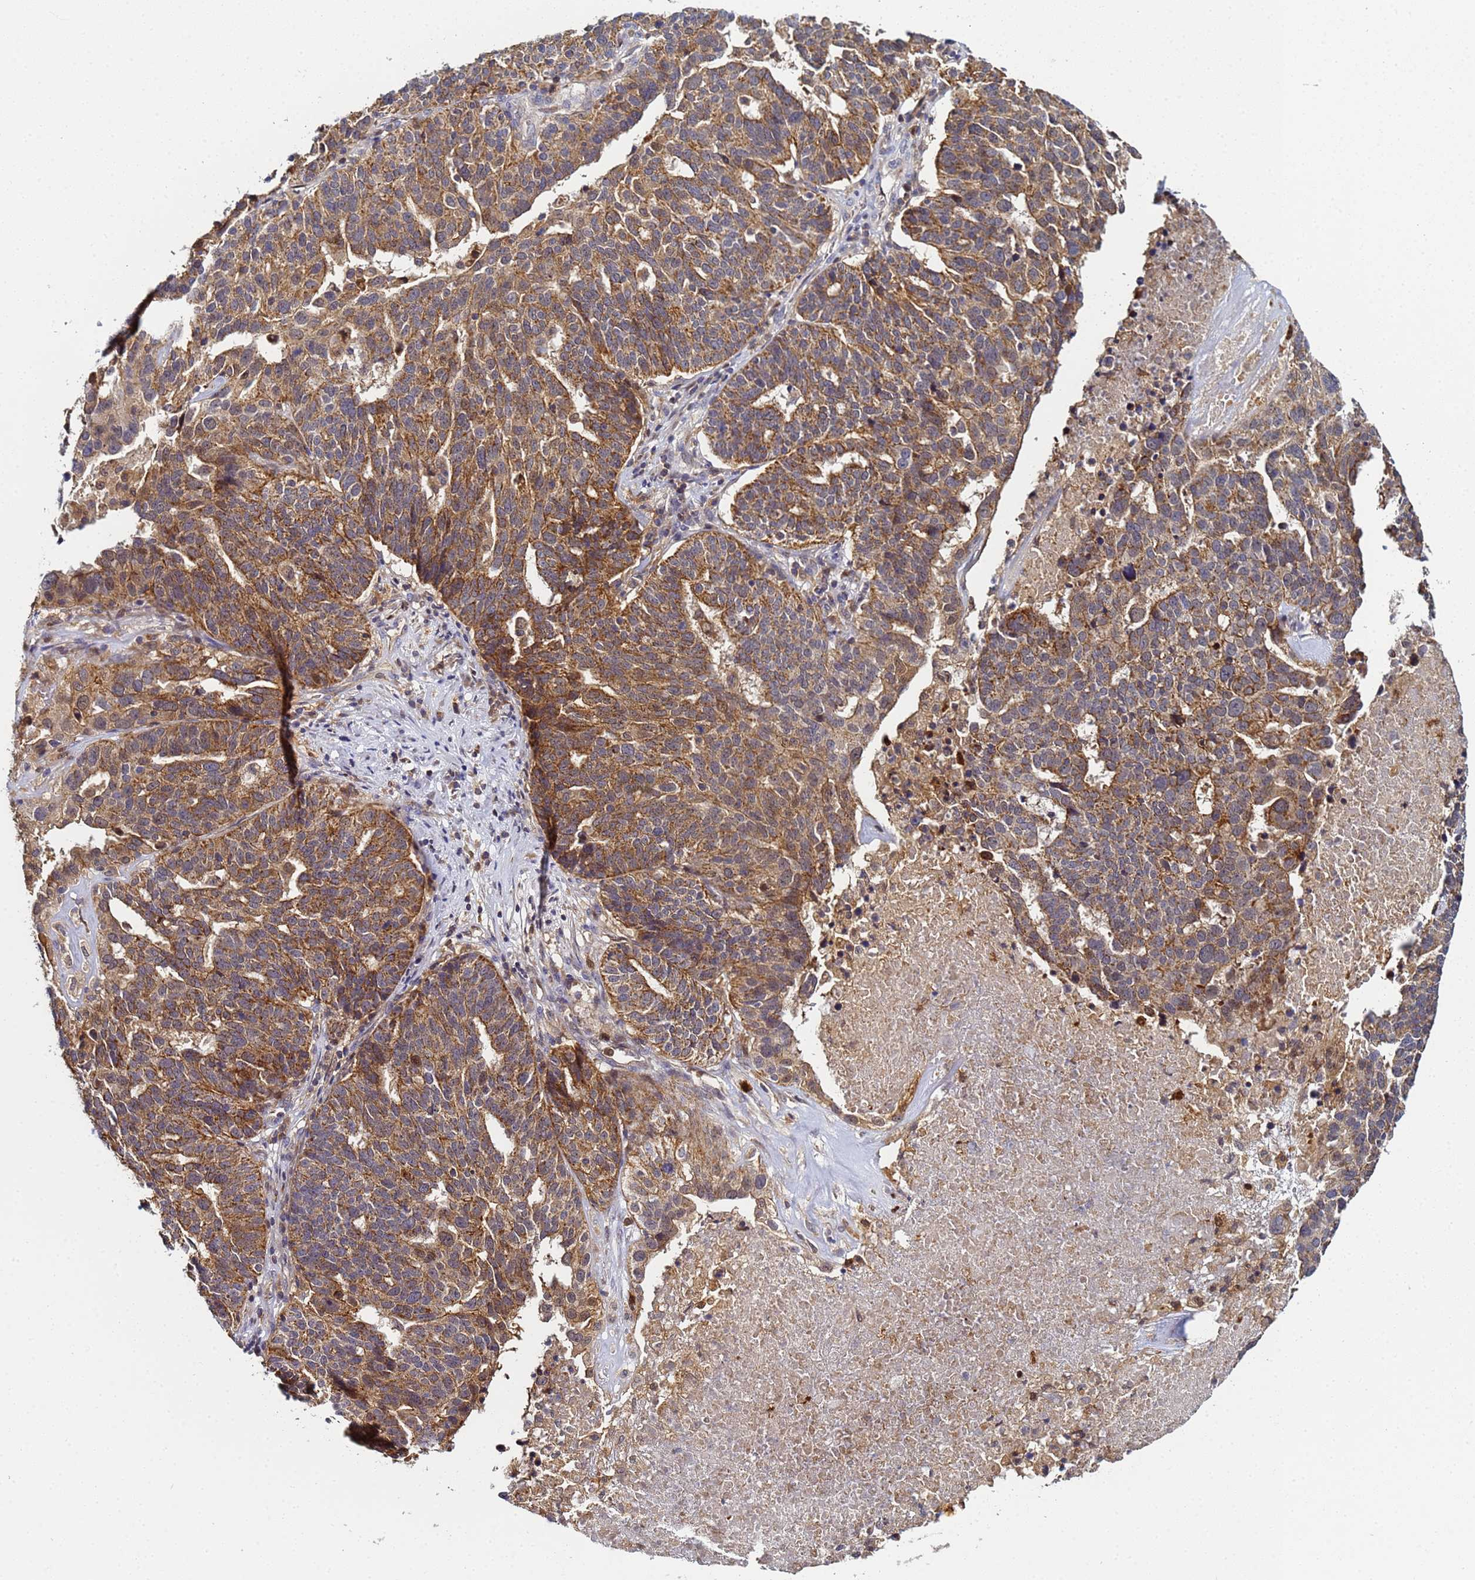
{"staining": {"intensity": "moderate", "quantity": ">75%", "location": "cytoplasmic/membranous"}, "tissue": "ovarian cancer", "cell_type": "Tumor cells", "image_type": "cancer", "snomed": [{"axis": "morphology", "description": "Cystadenocarcinoma, serous, NOS"}, {"axis": "topography", "description": "Ovary"}], "caption": "Immunohistochemical staining of human ovarian cancer (serous cystadenocarcinoma) shows moderate cytoplasmic/membranous protein expression in approximately >75% of tumor cells. (brown staining indicates protein expression, while blue staining denotes nuclei).", "gene": "CCDC127", "patient": {"sex": "female", "age": 59}}